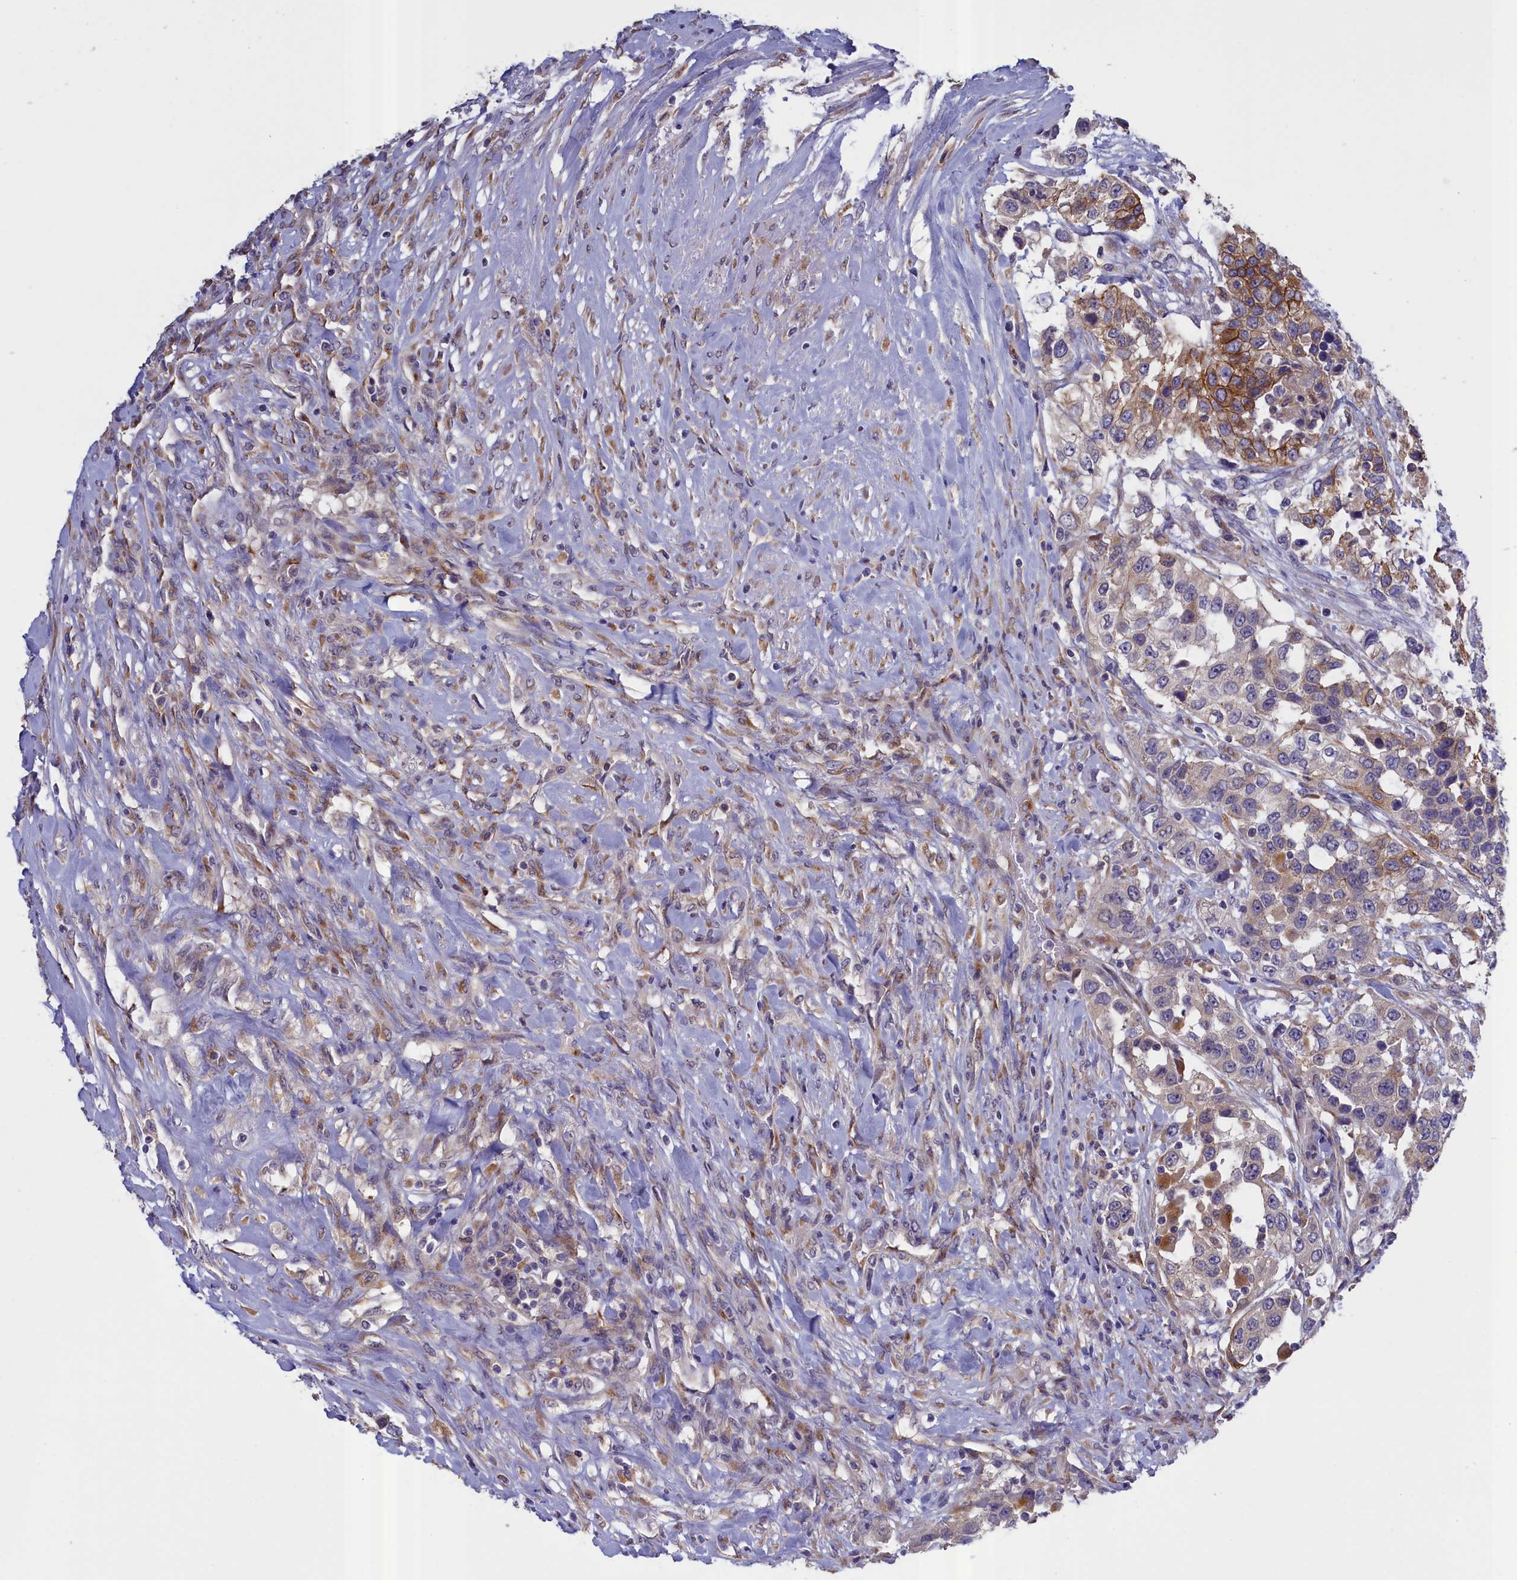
{"staining": {"intensity": "strong", "quantity": "25%-75%", "location": "cytoplasmic/membranous"}, "tissue": "urothelial cancer", "cell_type": "Tumor cells", "image_type": "cancer", "snomed": [{"axis": "morphology", "description": "Urothelial carcinoma, High grade"}, {"axis": "topography", "description": "Urinary bladder"}], "caption": "Tumor cells show high levels of strong cytoplasmic/membranous staining in approximately 25%-75% of cells in high-grade urothelial carcinoma. (brown staining indicates protein expression, while blue staining denotes nuclei).", "gene": "COL19A1", "patient": {"sex": "female", "age": 80}}